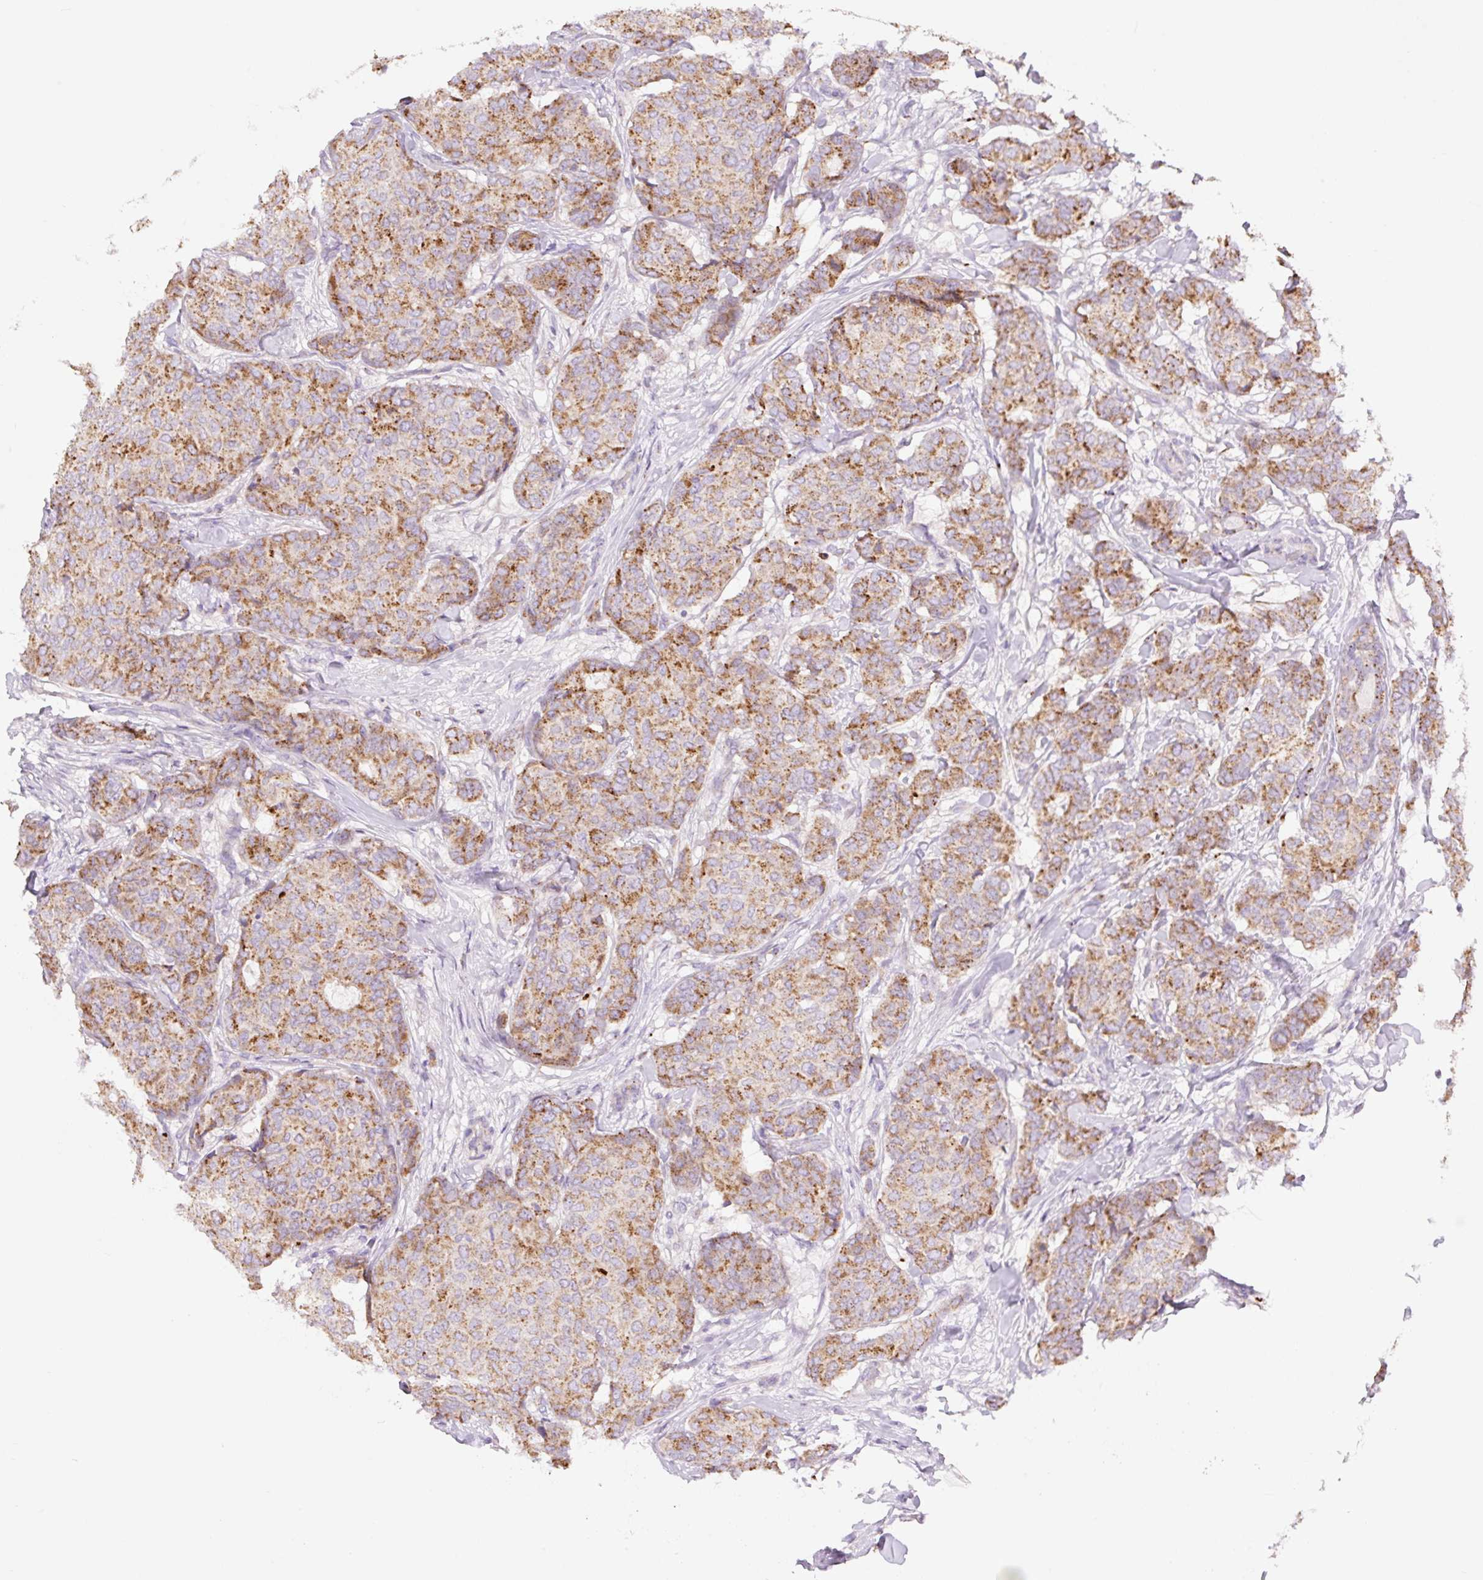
{"staining": {"intensity": "moderate", "quantity": ">75%", "location": "cytoplasmic/membranous"}, "tissue": "breast cancer", "cell_type": "Tumor cells", "image_type": "cancer", "snomed": [{"axis": "morphology", "description": "Duct carcinoma"}, {"axis": "topography", "description": "Breast"}], "caption": "Tumor cells demonstrate medium levels of moderate cytoplasmic/membranous expression in about >75% of cells in breast invasive ductal carcinoma.", "gene": "CLEC3A", "patient": {"sex": "female", "age": 75}}